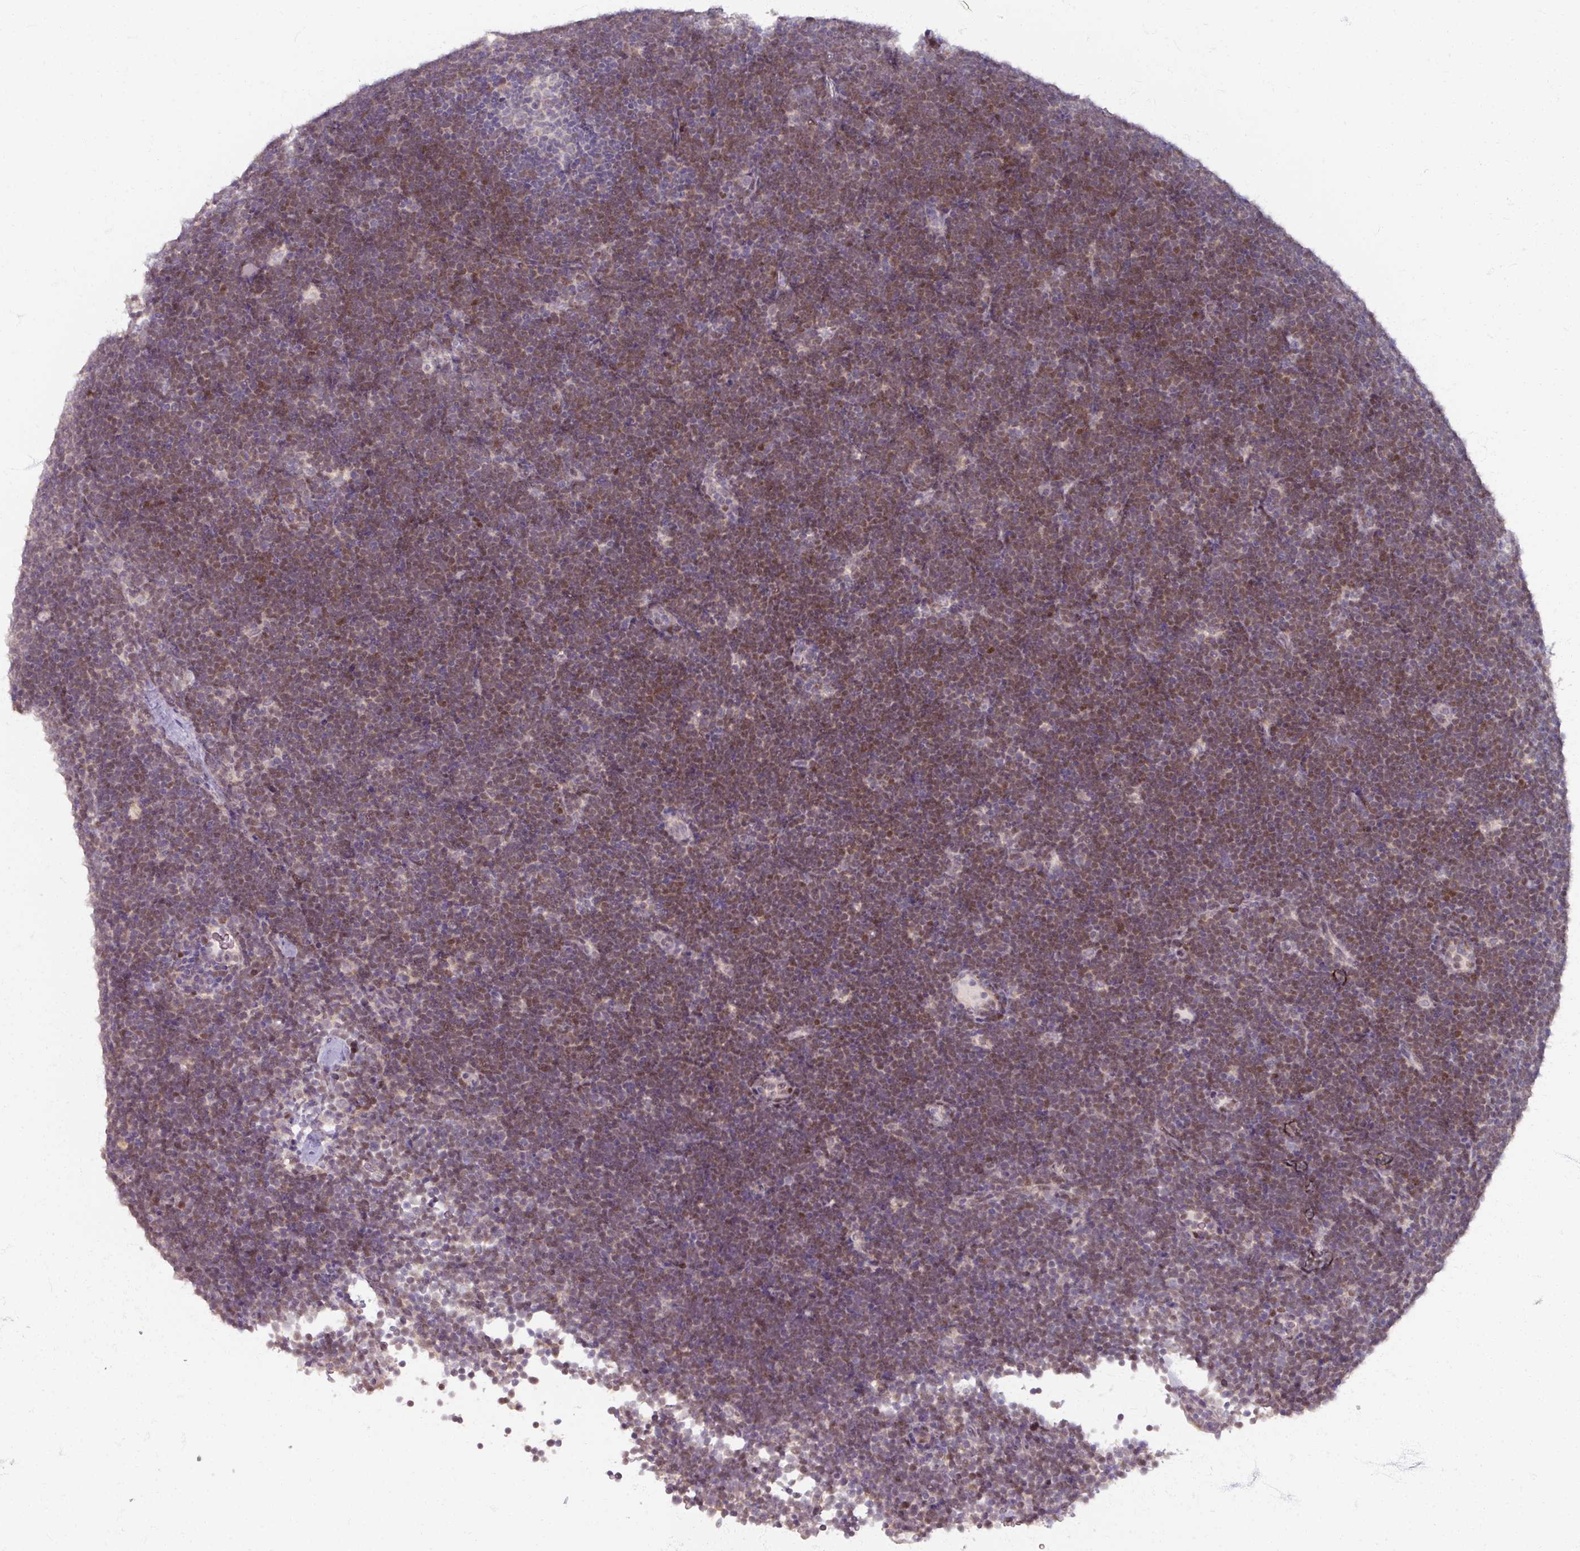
{"staining": {"intensity": "moderate", "quantity": ">75%", "location": "cytoplasmic/membranous"}, "tissue": "lymphoma", "cell_type": "Tumor cells", "image_type": "cancer", "snomed": [{"axis": "morphology", "description": "Malignant lymphoma, non-Hodgkin's type, High grade"}, {"axis": "topography", "description": "Lymph node"}], "caption": "This is an image of immunohistochemistry (IHC) staining of malignant lymphoma, non-Hodgkin's type (high-grade), which shows moderate positivity in the cytoplasmic/membranous of tumor cells.", "gene": "SOX11", "patient": {"sex": "male", "age": 13}}